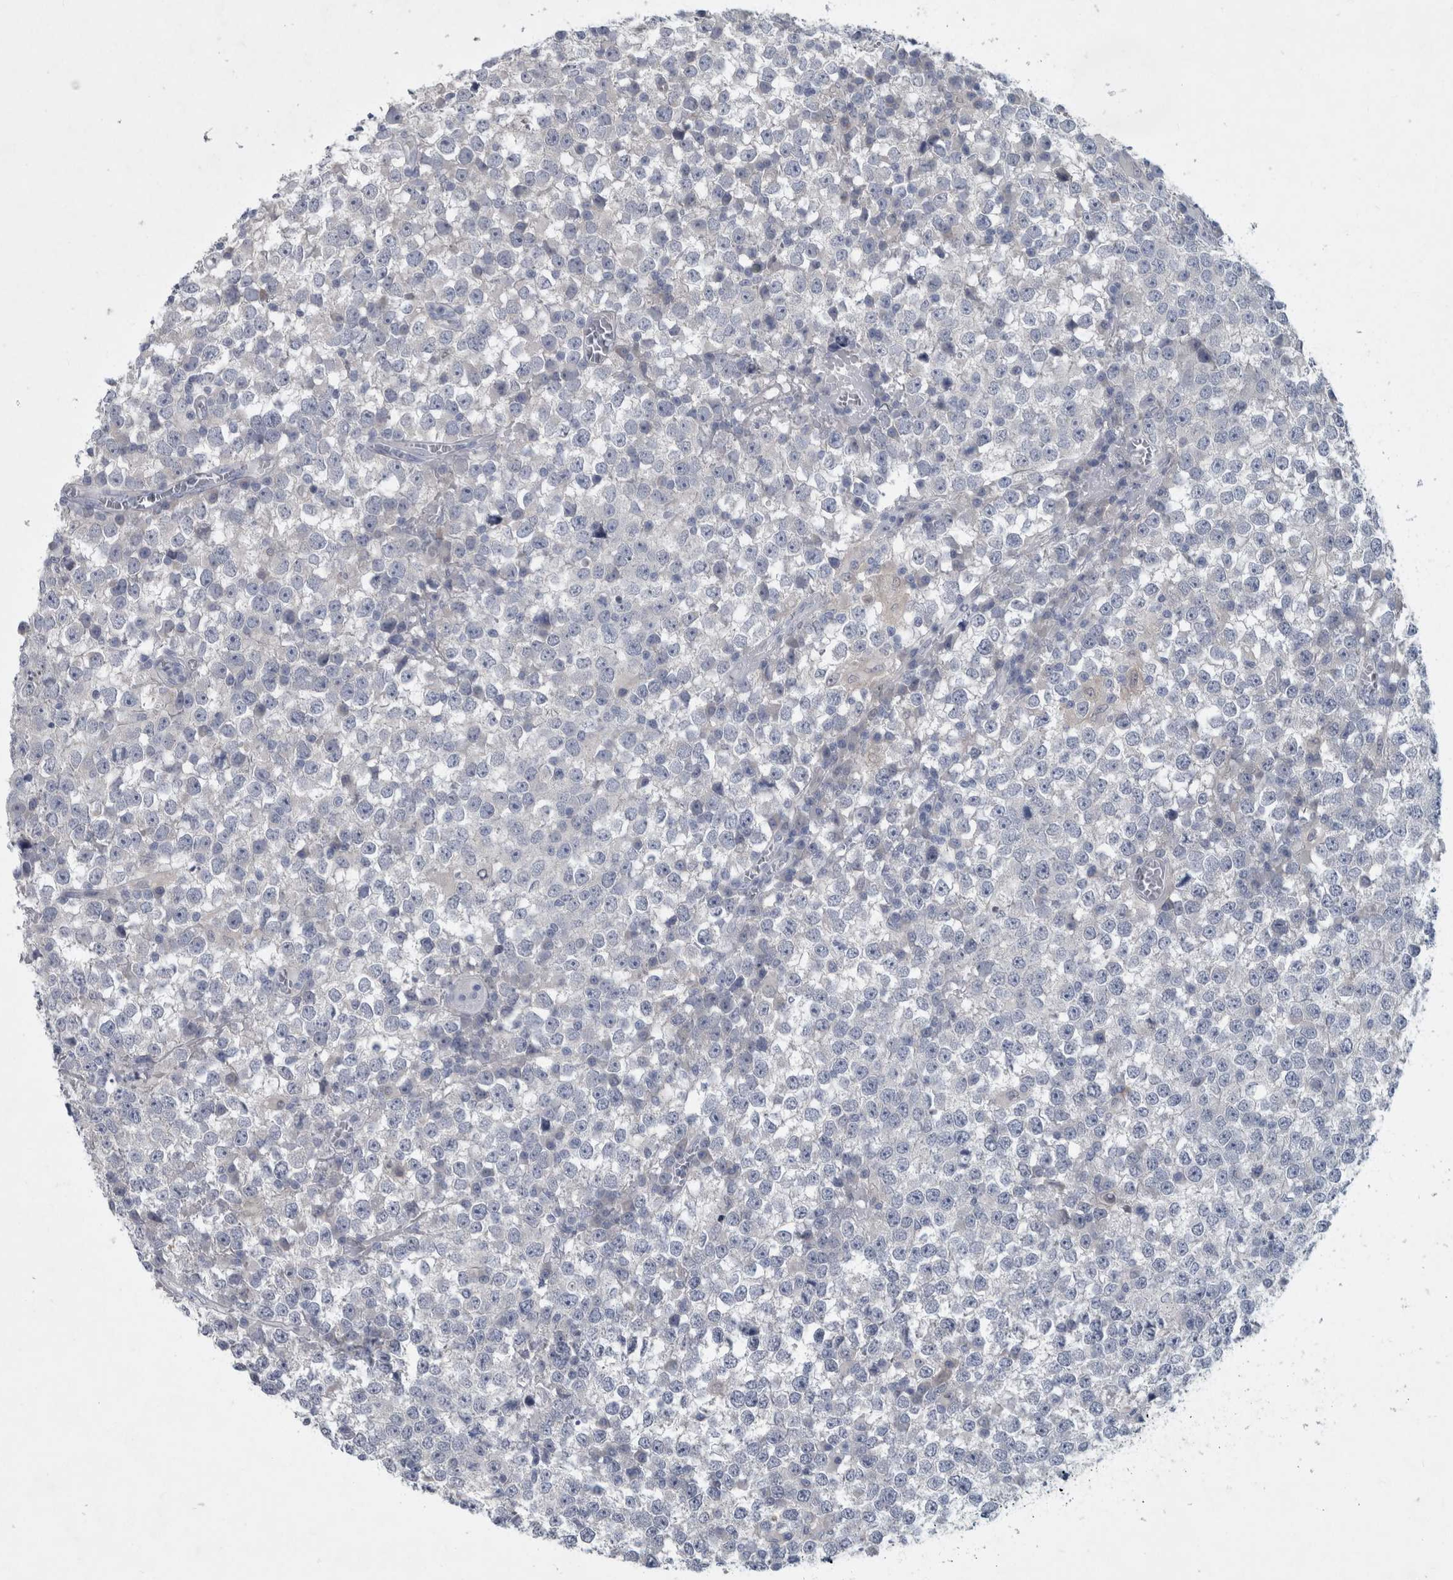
{"staining": {"intensity": "negative", "quantity": "none", "location": "none"}, "tissue": "testis cancer", "cell_type": "Tumor cells", "image_type": "cancer", "snomed": [{"axis": "morphology", "description": "Seminoma, NOS"}, {"axis": "topography", "description": "Testis"}], "caption": "High power microscopy image of an IHC micrograph of testis seminoma, revealing no significant expression in tumor cells.", "gene": "FAM83H", "patient": {"sex": "male", "age": 65}}